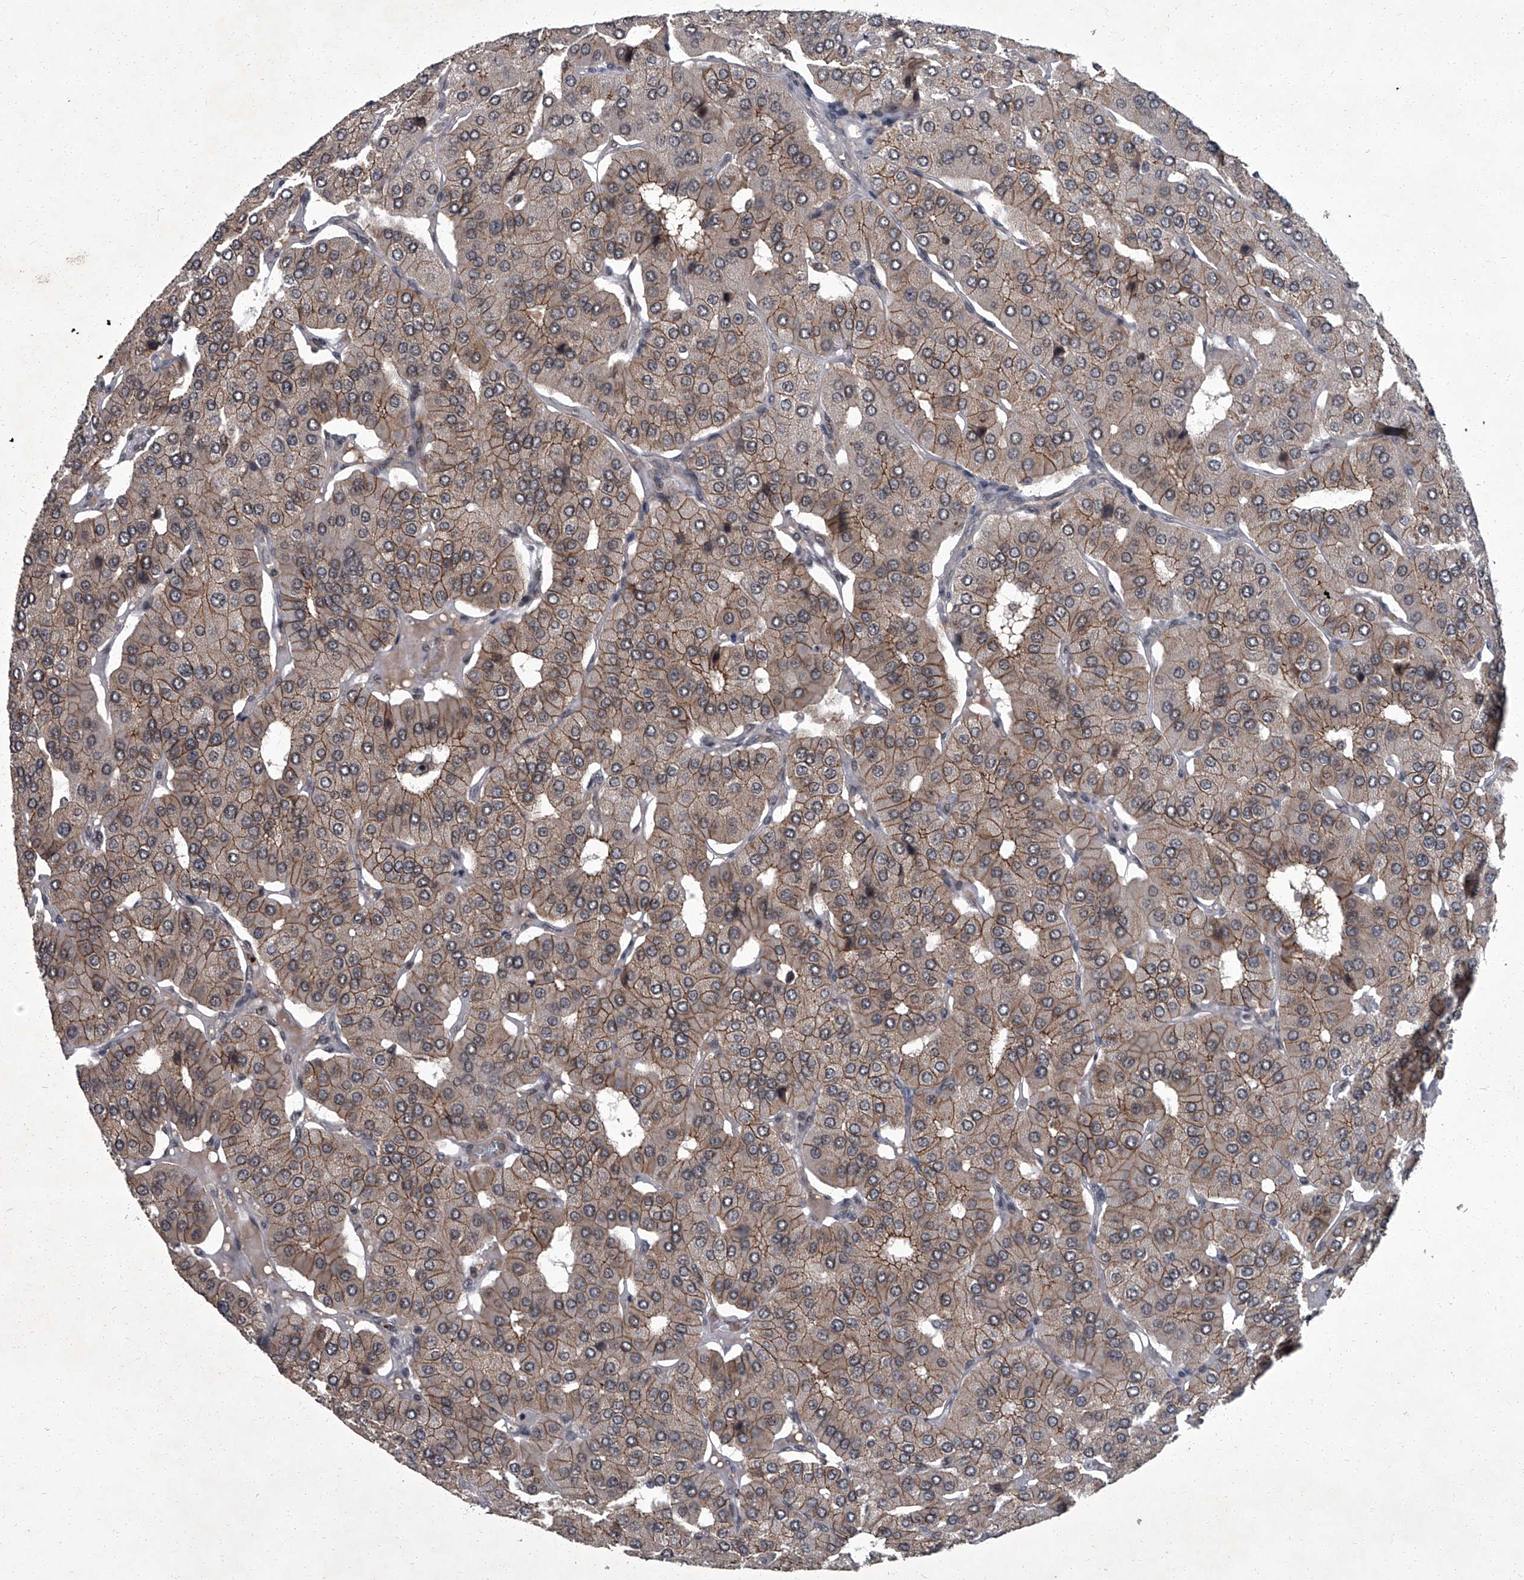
{"staining": {"intensity": "moderate", "quantity": ">75%", "location": "cytoplasmic/membranous"}, "tissue": "parathyroid gland", "cell_type": "Glandular cells", "image_type": "normal", "snomed": [{"axis": "morphology", "description": "Normal tissue, NOS"}, {"axis": "morphology", "description": "Adenoma, NOS"}, {"axis": "topography", "description": "Parathyroid gland"}], "caption": "Brown immunohistochemical staining in normal human parathyroid gland shows moderate cytoplasmic/membranous staining in approximately >75% of glandular cells. (Brightfield microscopy of DAB IHC at high magnification).", "gene": "ZNF518B", "patient": {"sex": "female", "age": 86}}